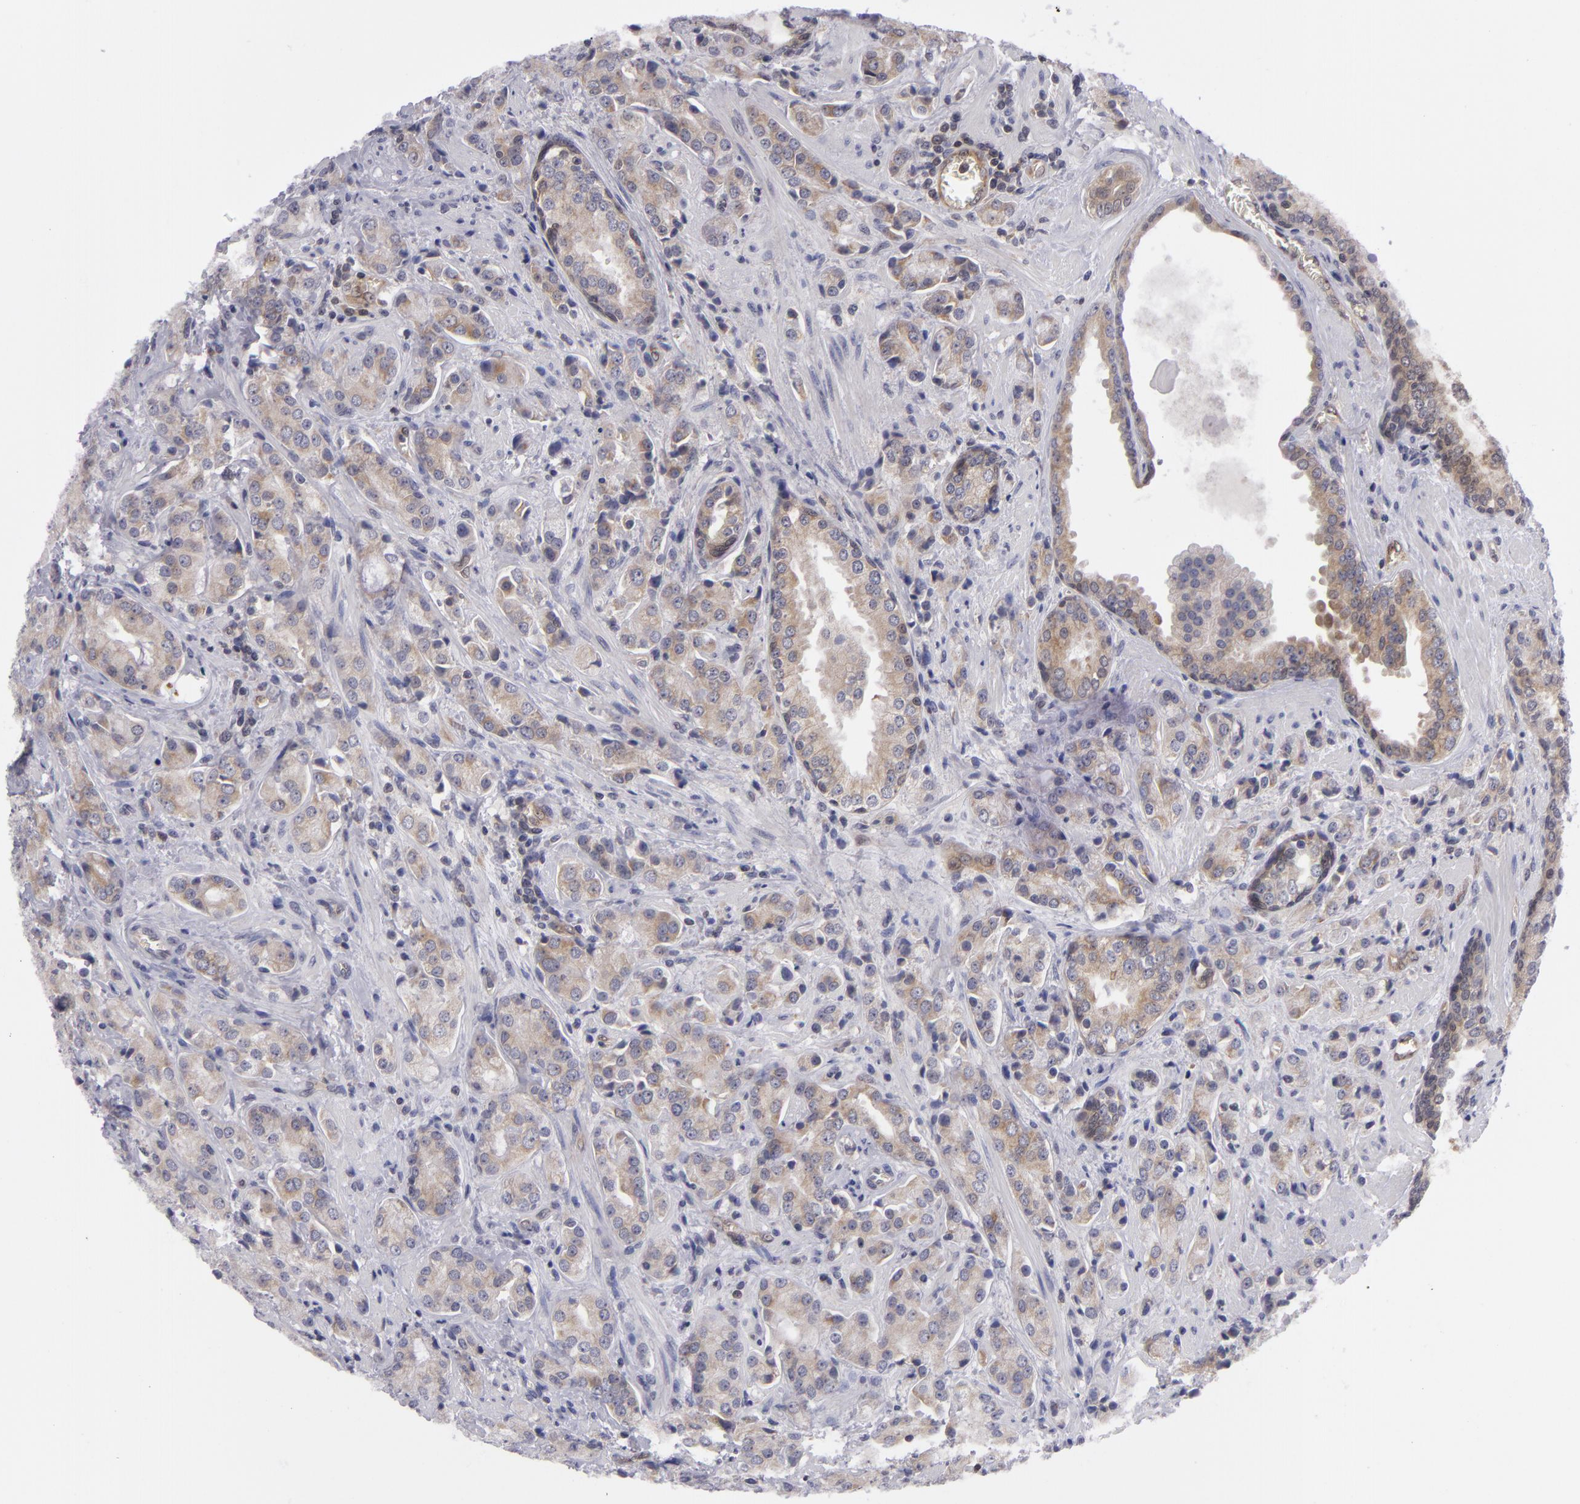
{"staining": {"intensity": "weak", "quantity": "25%-75%", "location": "cytoplasmic/membranous"}, "tissue": "prostate cancer", "cell_type": "Tumor cells", "image_type": "cancer", "snomed": [{"axis": "morphology", "description": "Adenocarcinoma, Medium grade"}, {"axis": "topography", "description": "Prostate"}], "caption": "Prostate adenocarcinoma (medium-grade) tissue demonstrates weak cytoplasmic/membranous positivity in about 25%-75% of tumor cells, visualized by immunohistochemistry.", "gene": "BCL10", "patient": {"sex": "male", "age": 70}}